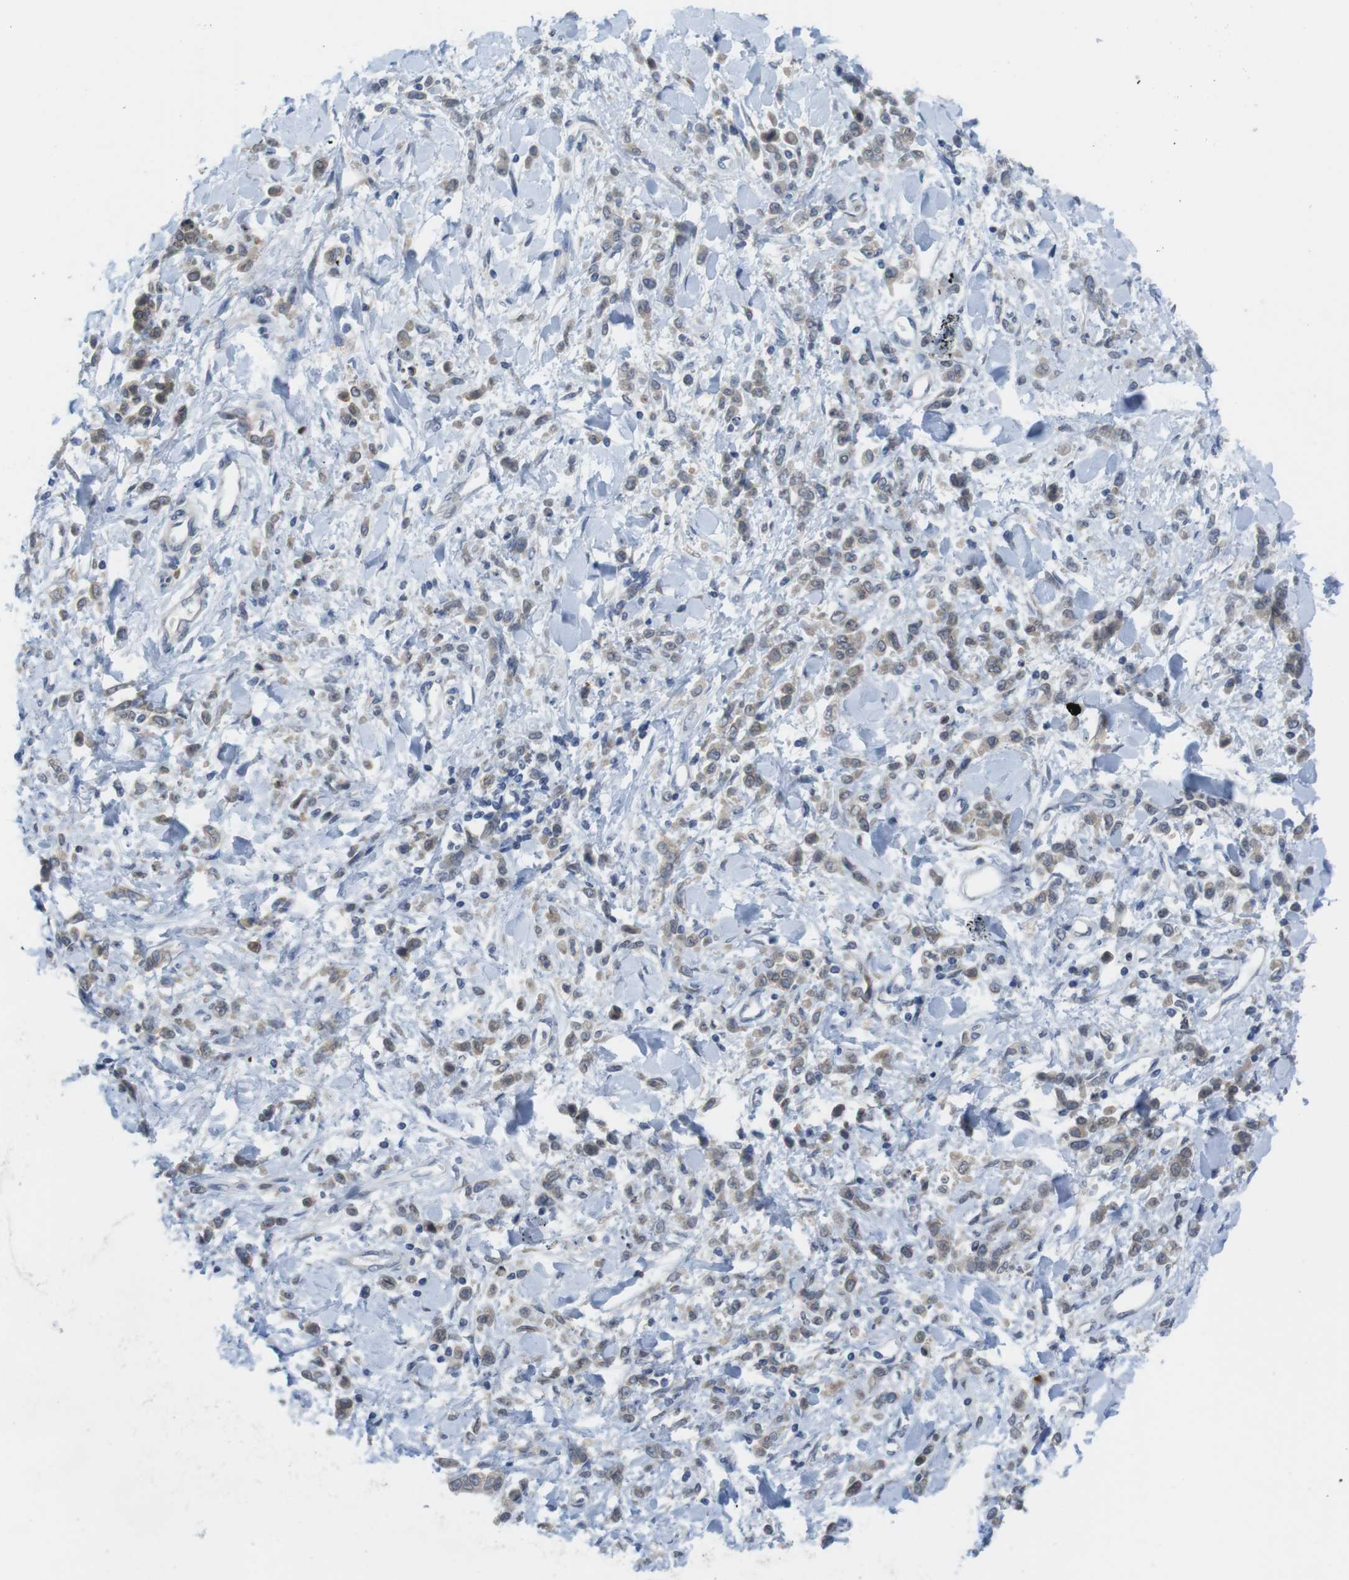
{"staining": {"intensity": "weak", "quantity": "25%-75%", "location": "cytoplasmic/membranous"}, "tissue": "stomach cancer", "cell_type": "Tumor cells", "image_type": "cancer", "snomed": [{"axis": "morphology", "description": "Normal tissue, NOS"}, {"axis": "morphology", "description": "Adenocarcinoma, NOS"}, {"axis": "topography", "description": "Stomach"}], "caption": "DAB immunohistochemical staining of adenocarcinoma (stomach) demonstrates weak cytoplasmic/membranous protein expression in about 25%-75% of tumor cells.", "gene": "ERGIC3", "patient": {"sex": "male", "age": 82}}